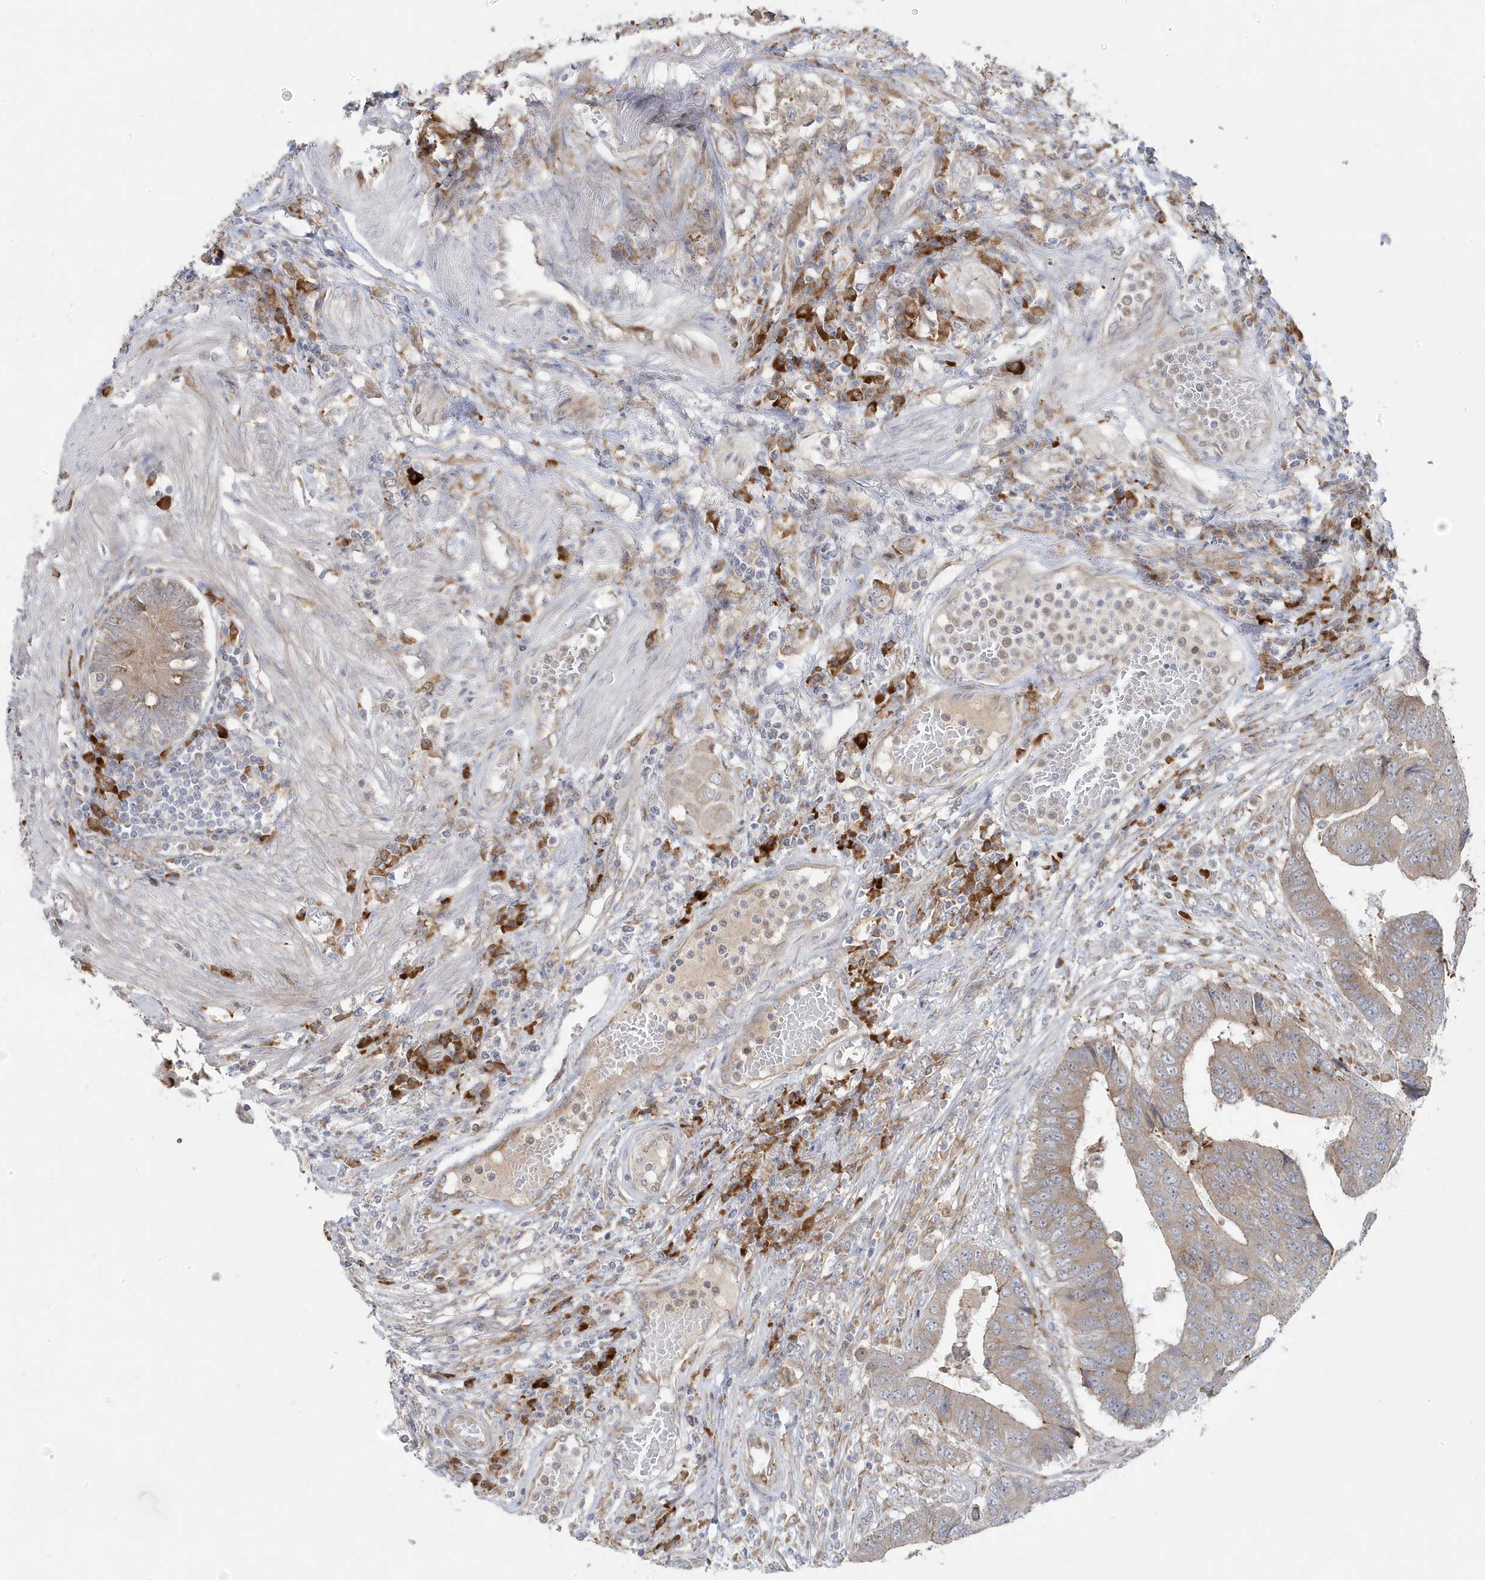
{"staining": {"intensity": "weak", "quantity": "25%-75%", "location": "cytoplasmic/membranous"}, "tissue": "colorectal cancer", "cell_type": "Tumor cells", "image_type": "cancer", "snomed": [{"axis": "morphology", "description": "Adenocarcinoma, NOS"}, {"axis": "topography", "description": "Rectum"}], "caption": "Immunohistochemistry image of neoplastic tissue: human colorectal cancer stained using immunohistochemistry (IHC) shows low levels of weak protein expression localized specifically in the cytoplasmic/membranous of tumor cells, appearing as a cytoplasmic/membranous brown color.", "gene": "ZNF654", "patient": {"sex": "male", "age": 84}}